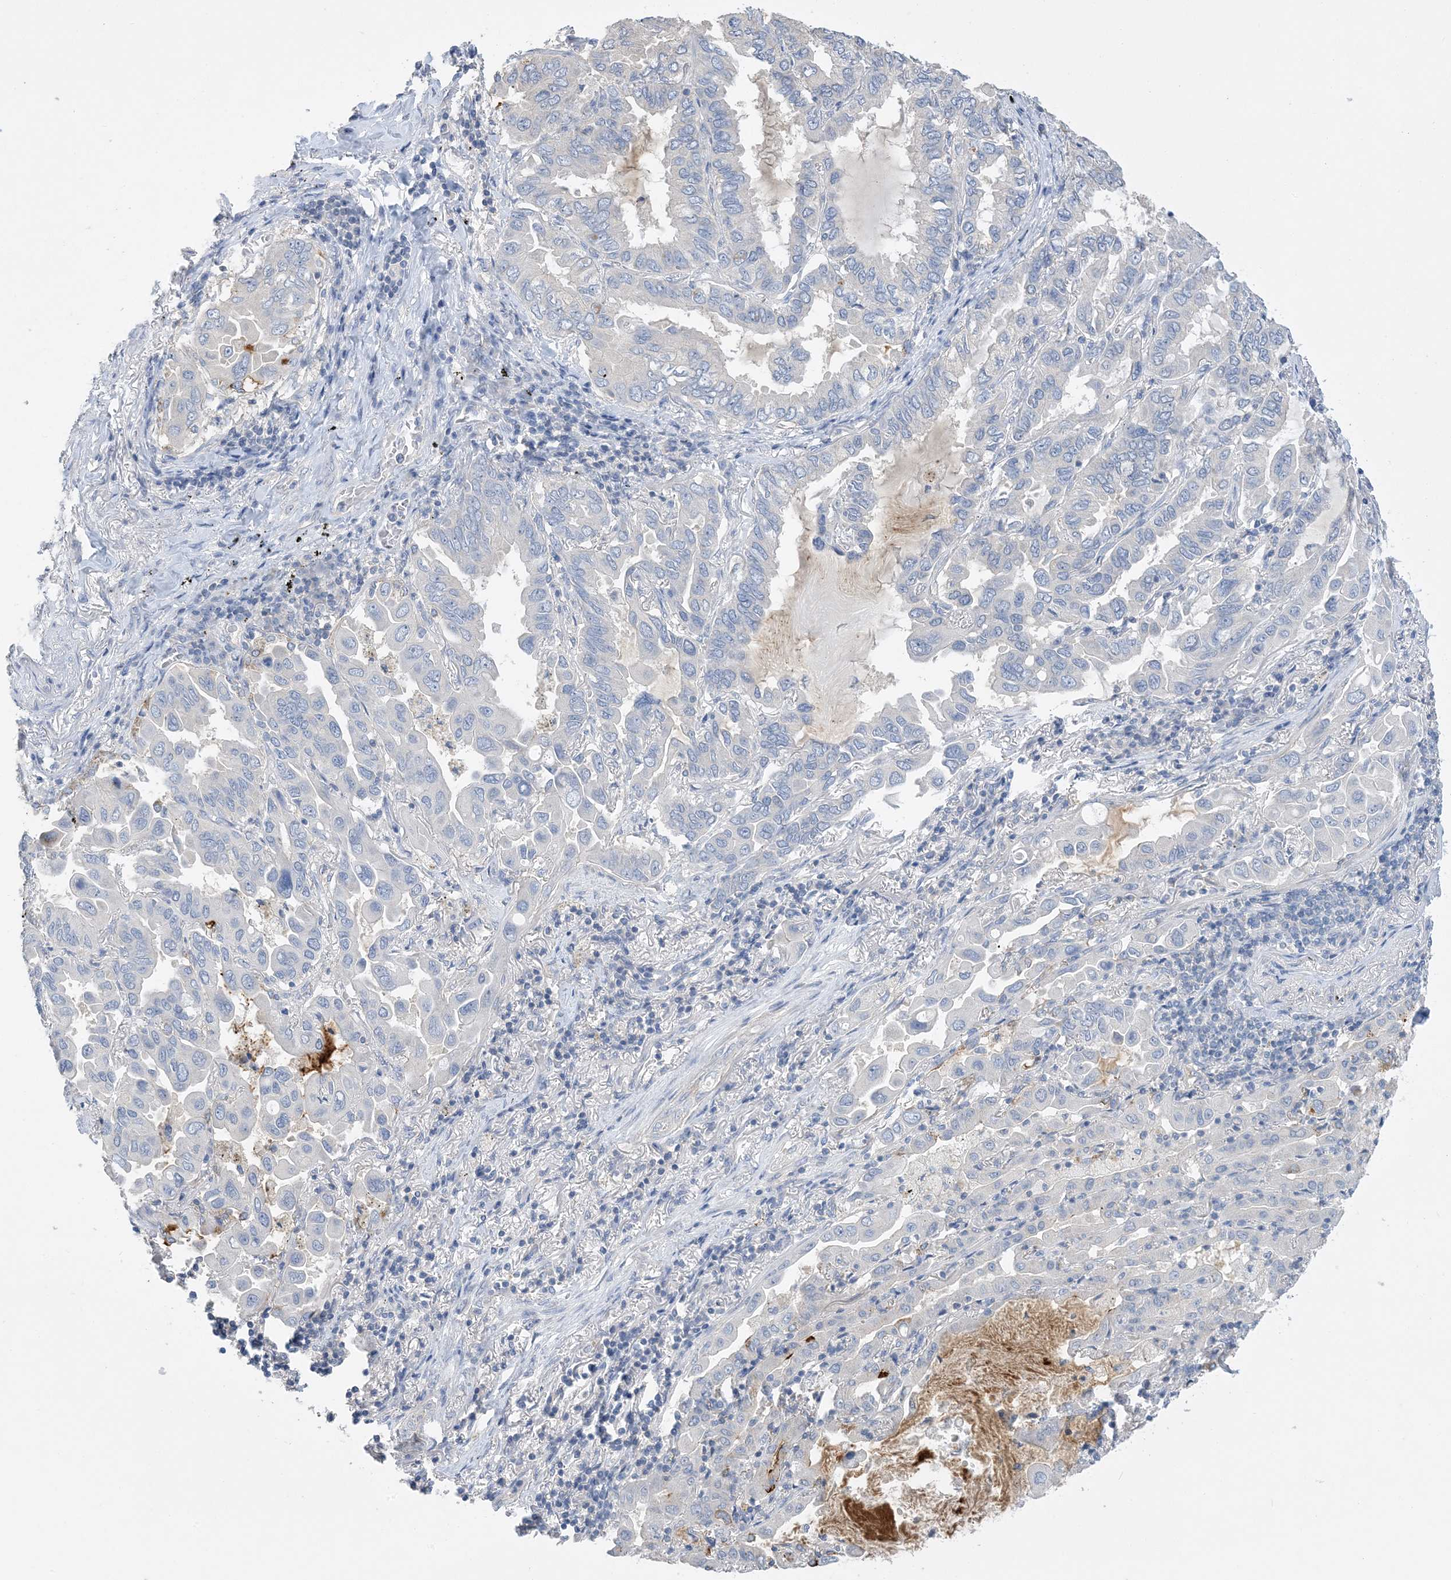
{"staining": {"intensity": "negative", "quantity": "none", "location": "none"}, "tissue": "lung cancer", "cell_type": "Tumor cells", "image_type": "cancer", "snomed": [{"axis": "morphology", "description": "Adenocarcinoma, NOS"}, {"axis": "topography", "description": "Lung"}], "caption": "IHC photomicrograph of neoplastic tissue: human lung cancer (adenocarcinoma) stained with DAB shows no significant protein expression in tumor cells. (DAB IHC with hematoxylin counter stain).", "gene": "KPRP", "patient": {"sex": "male", "age": 64}}